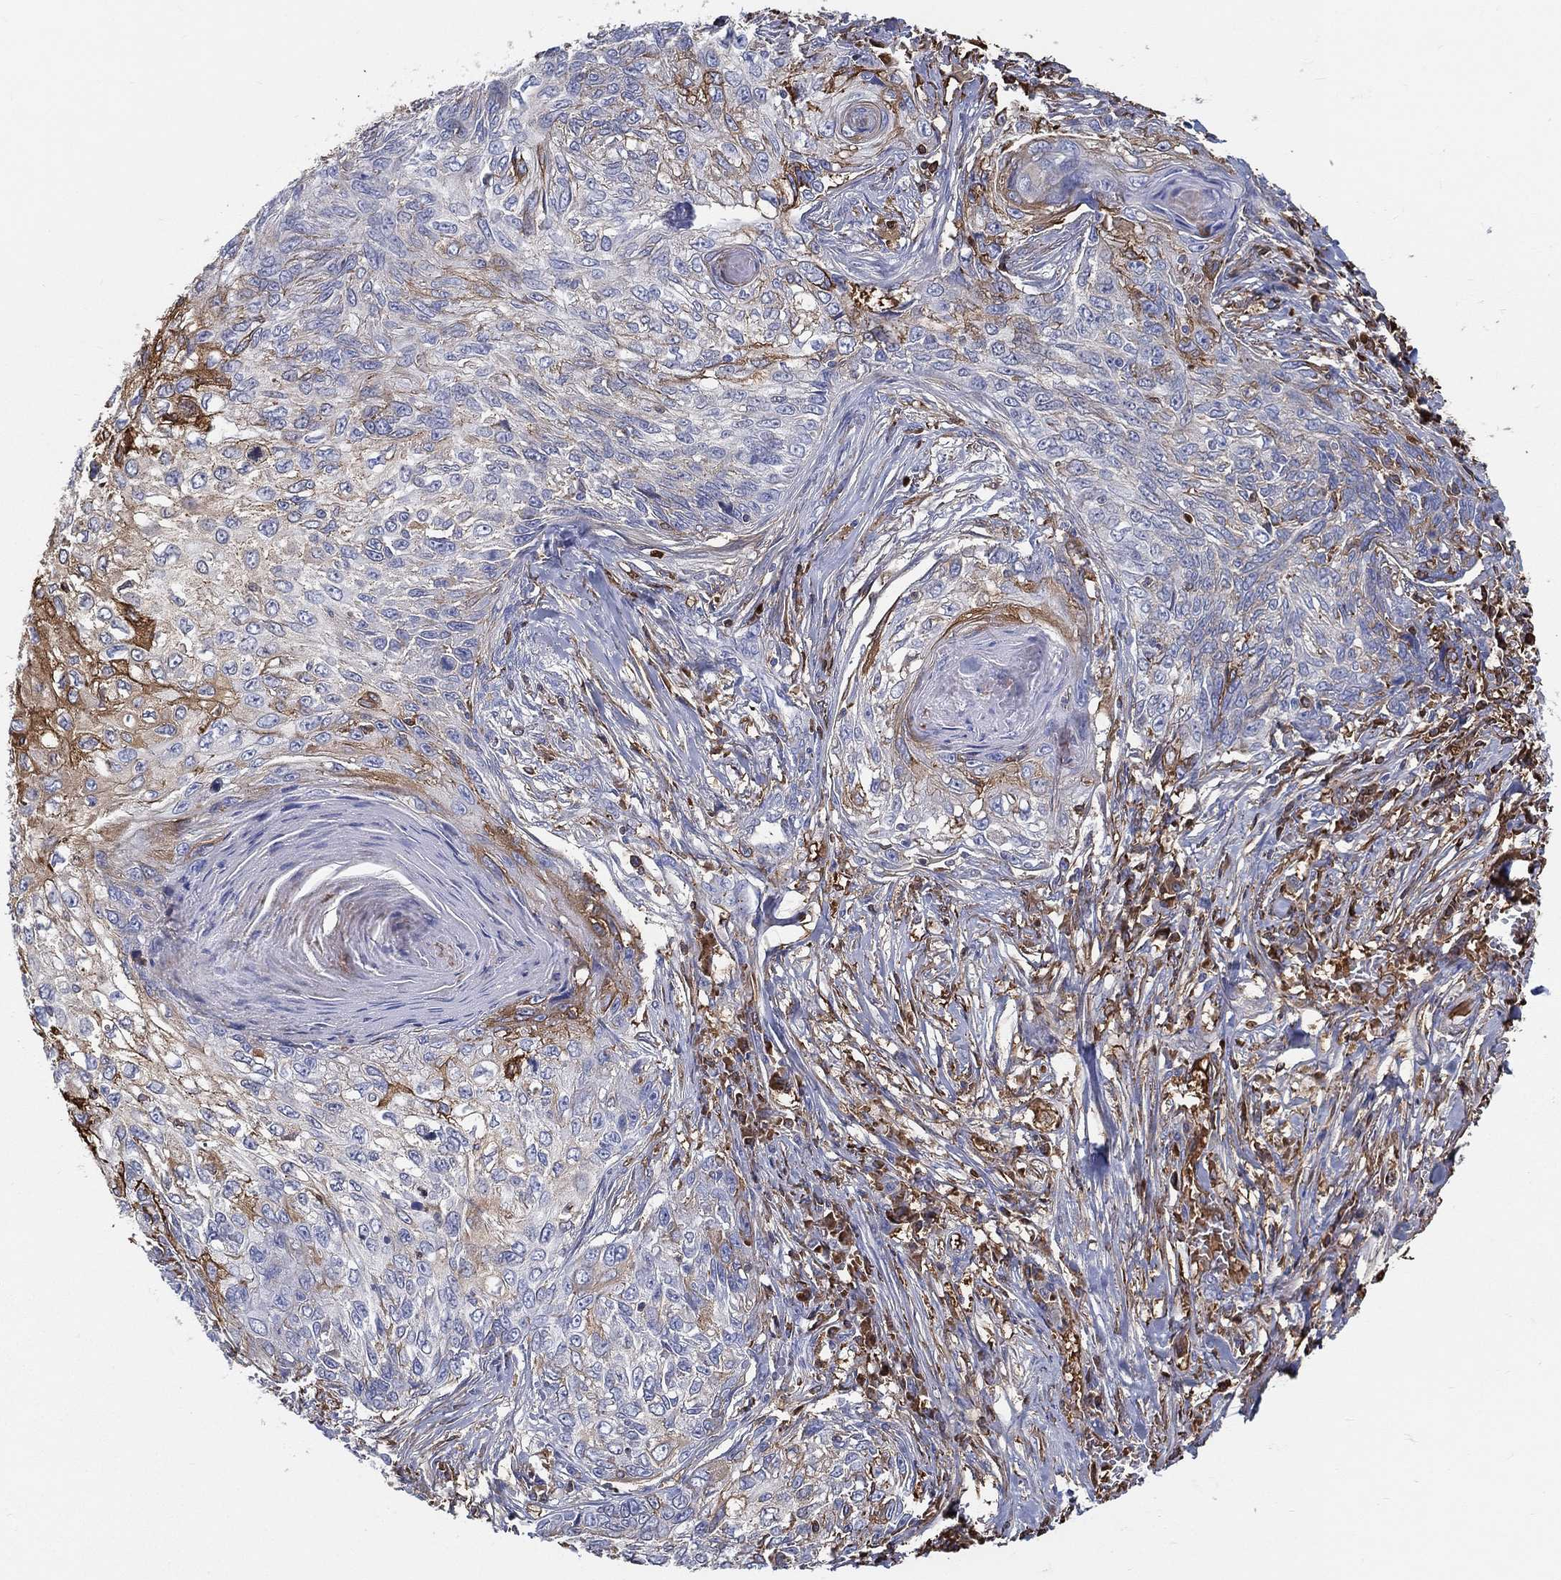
{"staining": {"intensity": "strong", "quantity": "<25%", "location": "cytoplasmic/membranous"}, "tissue": "skin cancer", "cell_type": "Tumor cells", "image_type": "cancer", "snomed": [{"axis": "morphology", "description": "Squamous cell carcinoma, NOS"}, {"axis": "topography", "description": "Skin"}], "caption": "IHC staining of skin cancer (squamous cell carcinoma), which reveals medium levels of strong cytoplasmic/membranous staining in about <25% of tumor cells indicating strong cytoplasmic/membranous protein expression. The staining was performed using DAB (brown) for protein detection and nuclei were counterstained in hematoxylin (blue).", "gene": "IFNB1", "patient": {"sex": "male", "age": 92}}